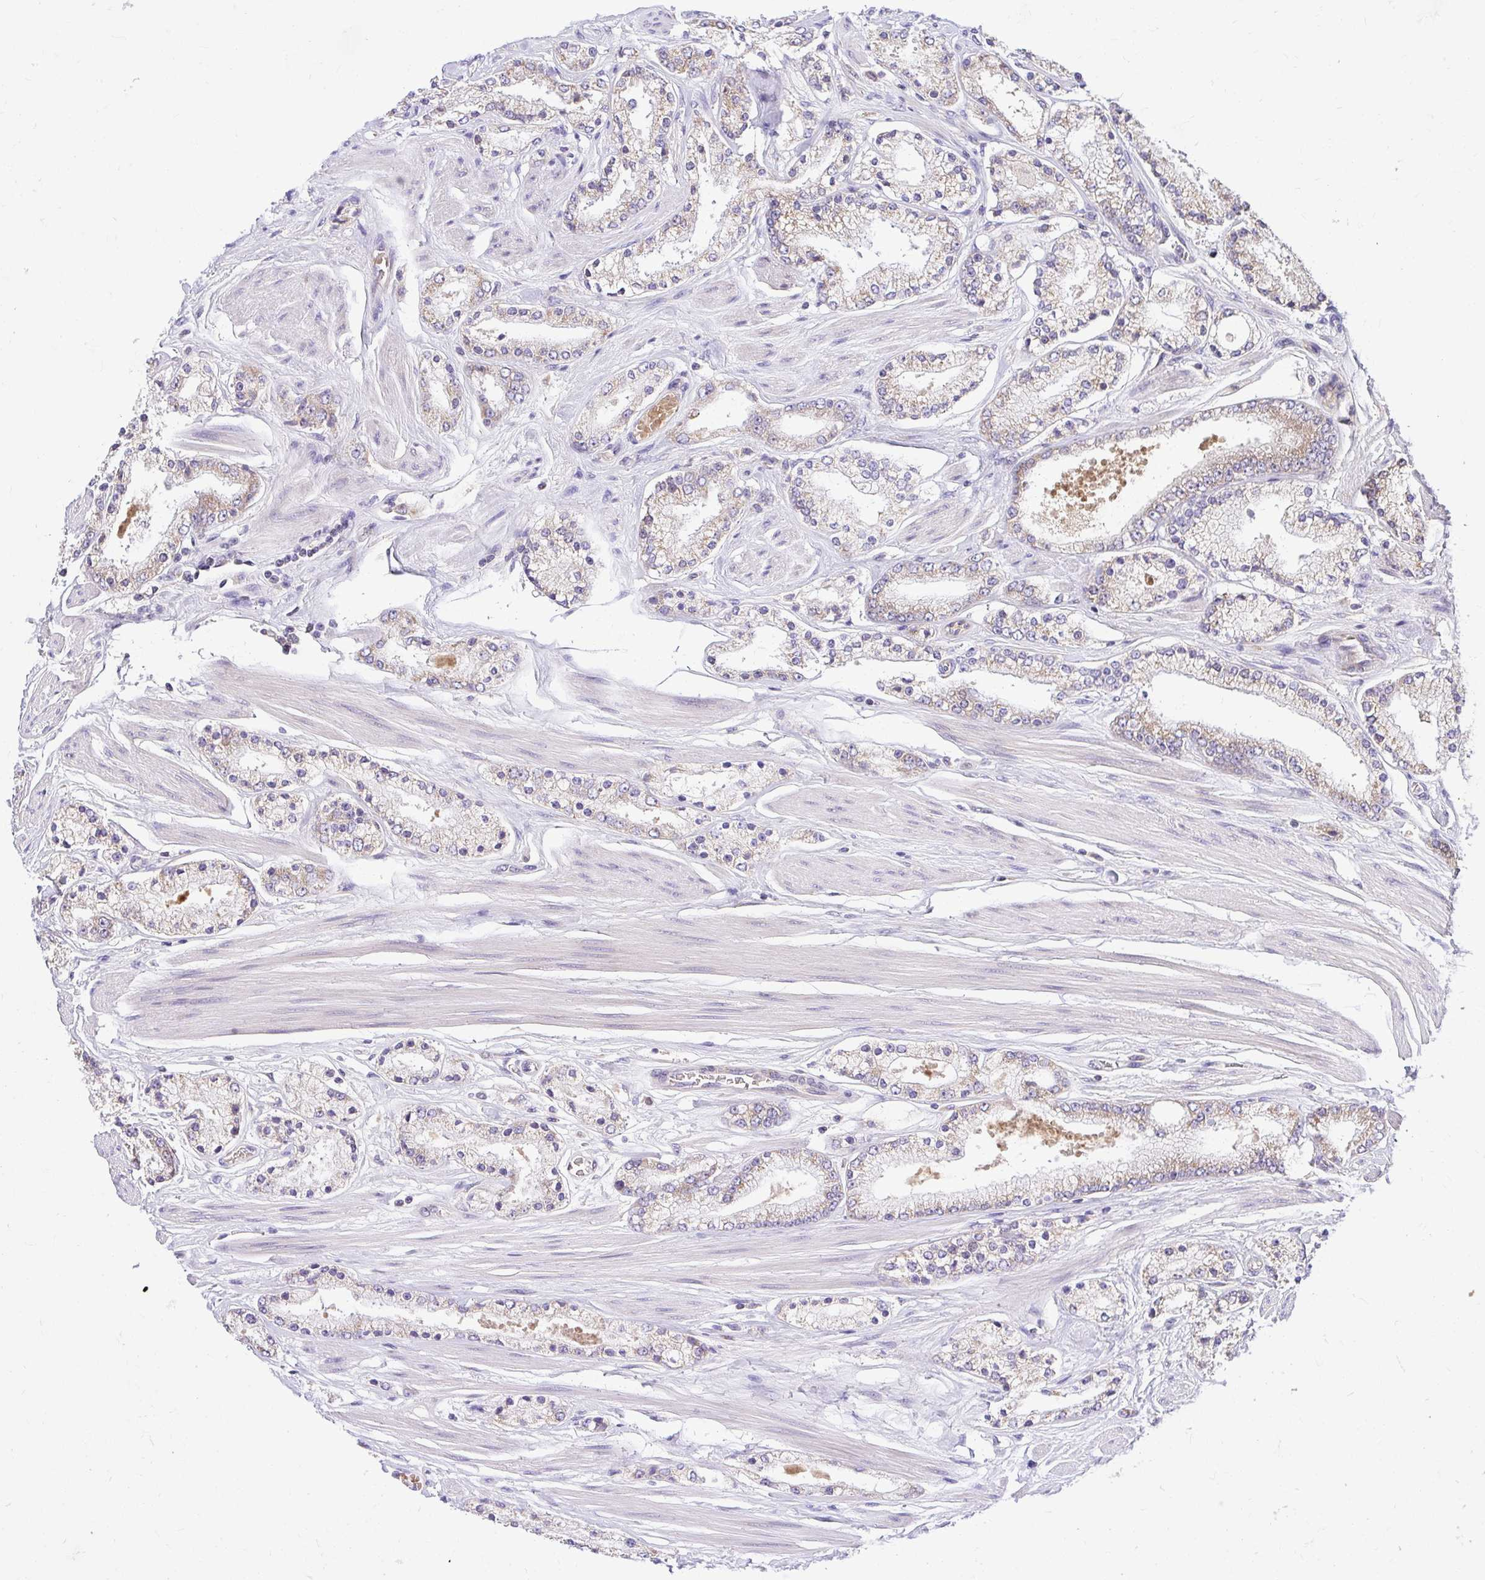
{"staining": {"intensity": "weak", "quantity": "25%-75%", "location": "cytoplasmic/membranous"}, "tissue": "prostate cancer", "cell_type": "Tumor cells", "image_type": "cancer", "snomed": [{"axis": "morphology", "description": "Adenocarcinoma, High grade"}, {"axis": "topography", "description": "Prostate"}], "caption": "Weak cytoplasmic/membranous protein positivity is seen in approximately 25%-75% of tumor cells in prostate adenocarcinoma (high-grade).", "gene": "VTI1B", "patient": {"sex": "male", "age": 63}}